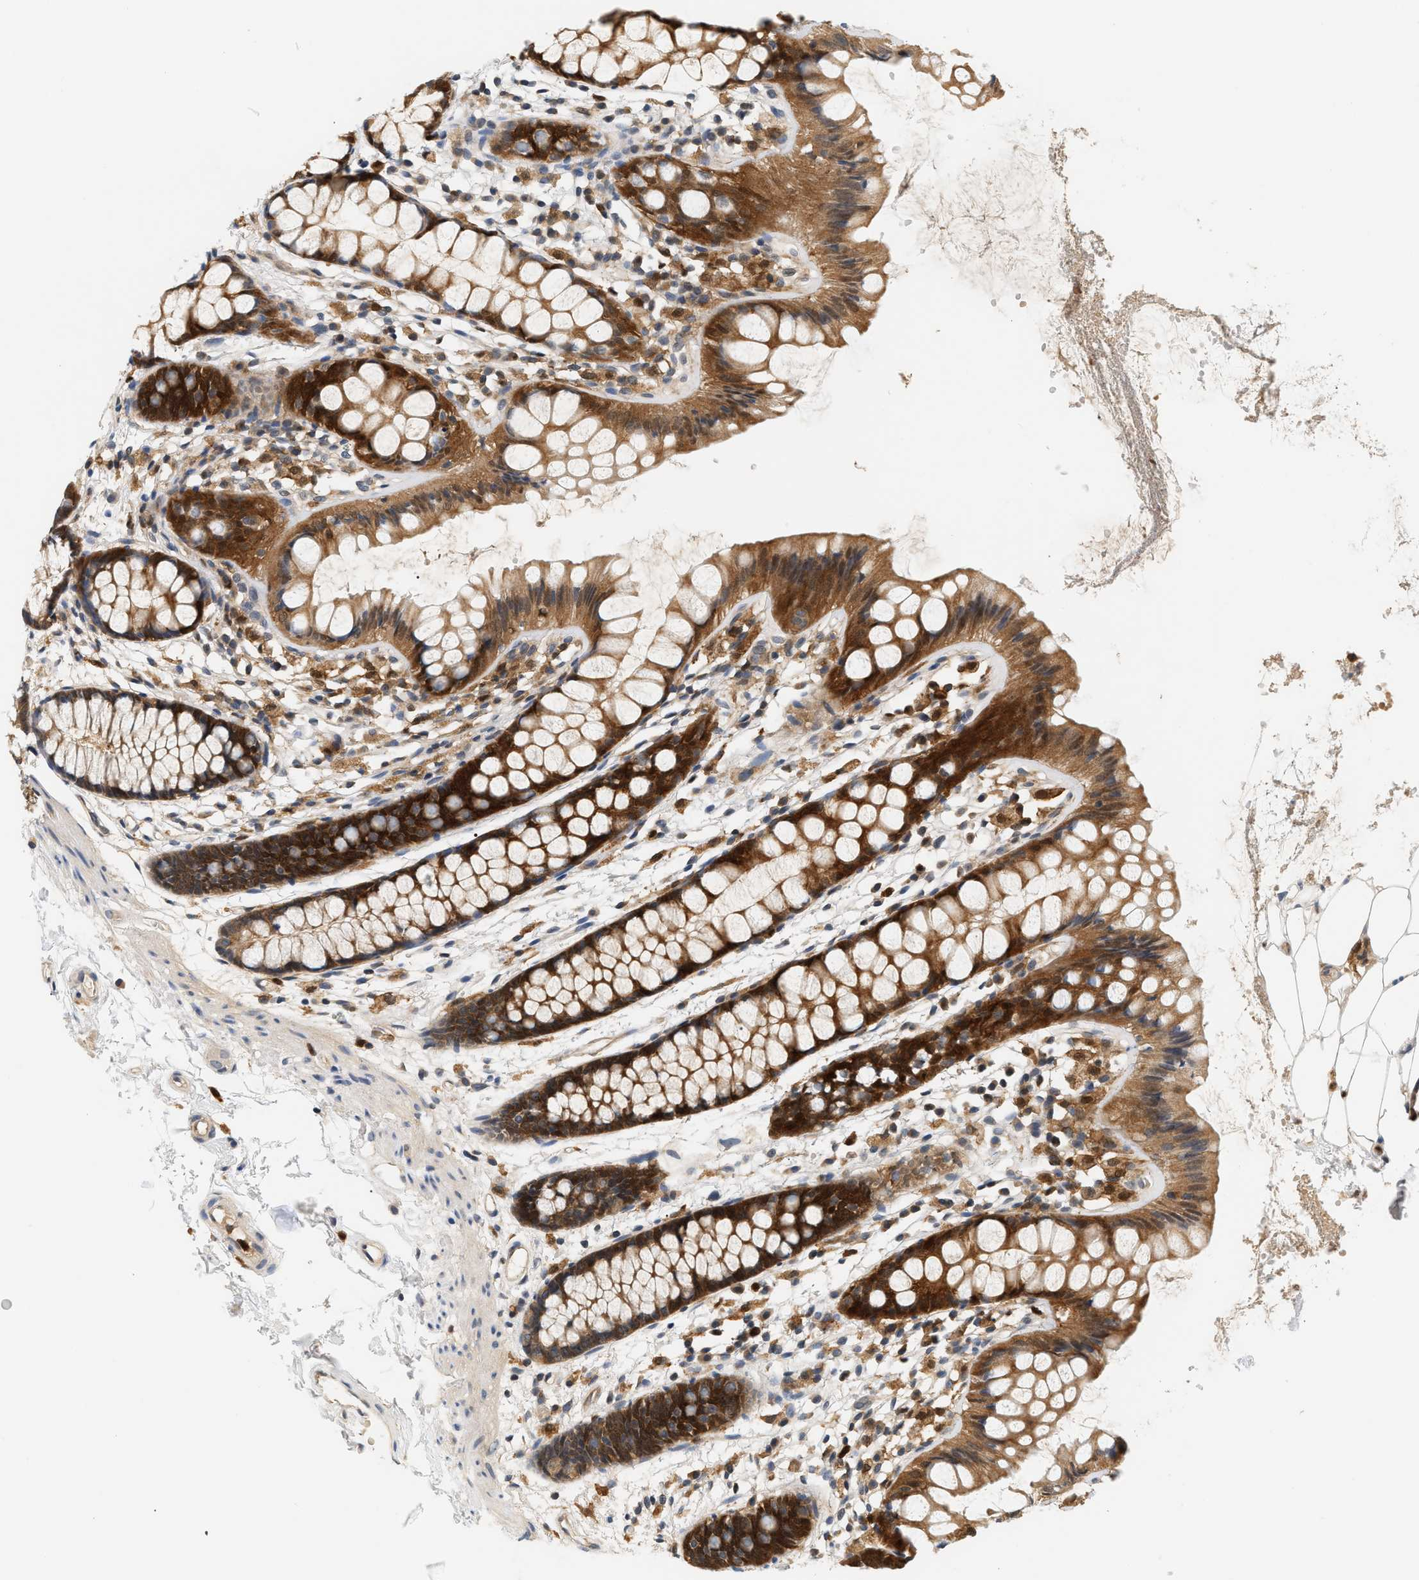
{"staining": {"intensity": "strong", "quantity": ">75%", "location": "cytoplasmic/membranous"}, "tissue": "rectum", "cell_type": "Glandular cells", "image_type": "normal", "snomed": [{"axis": "morphology", "description": "Normal tissue, NOS"}, {"axis": "topography", "description": "Rectum"}], "caption": "The immunohistochemical stain labels strong cytoplasmic/membranous positivity in glandular cells of benign rectum. Nuclei are stained in blue.", "gene": "PYCARD", "patient": {"sex": "female", "age": 66}}